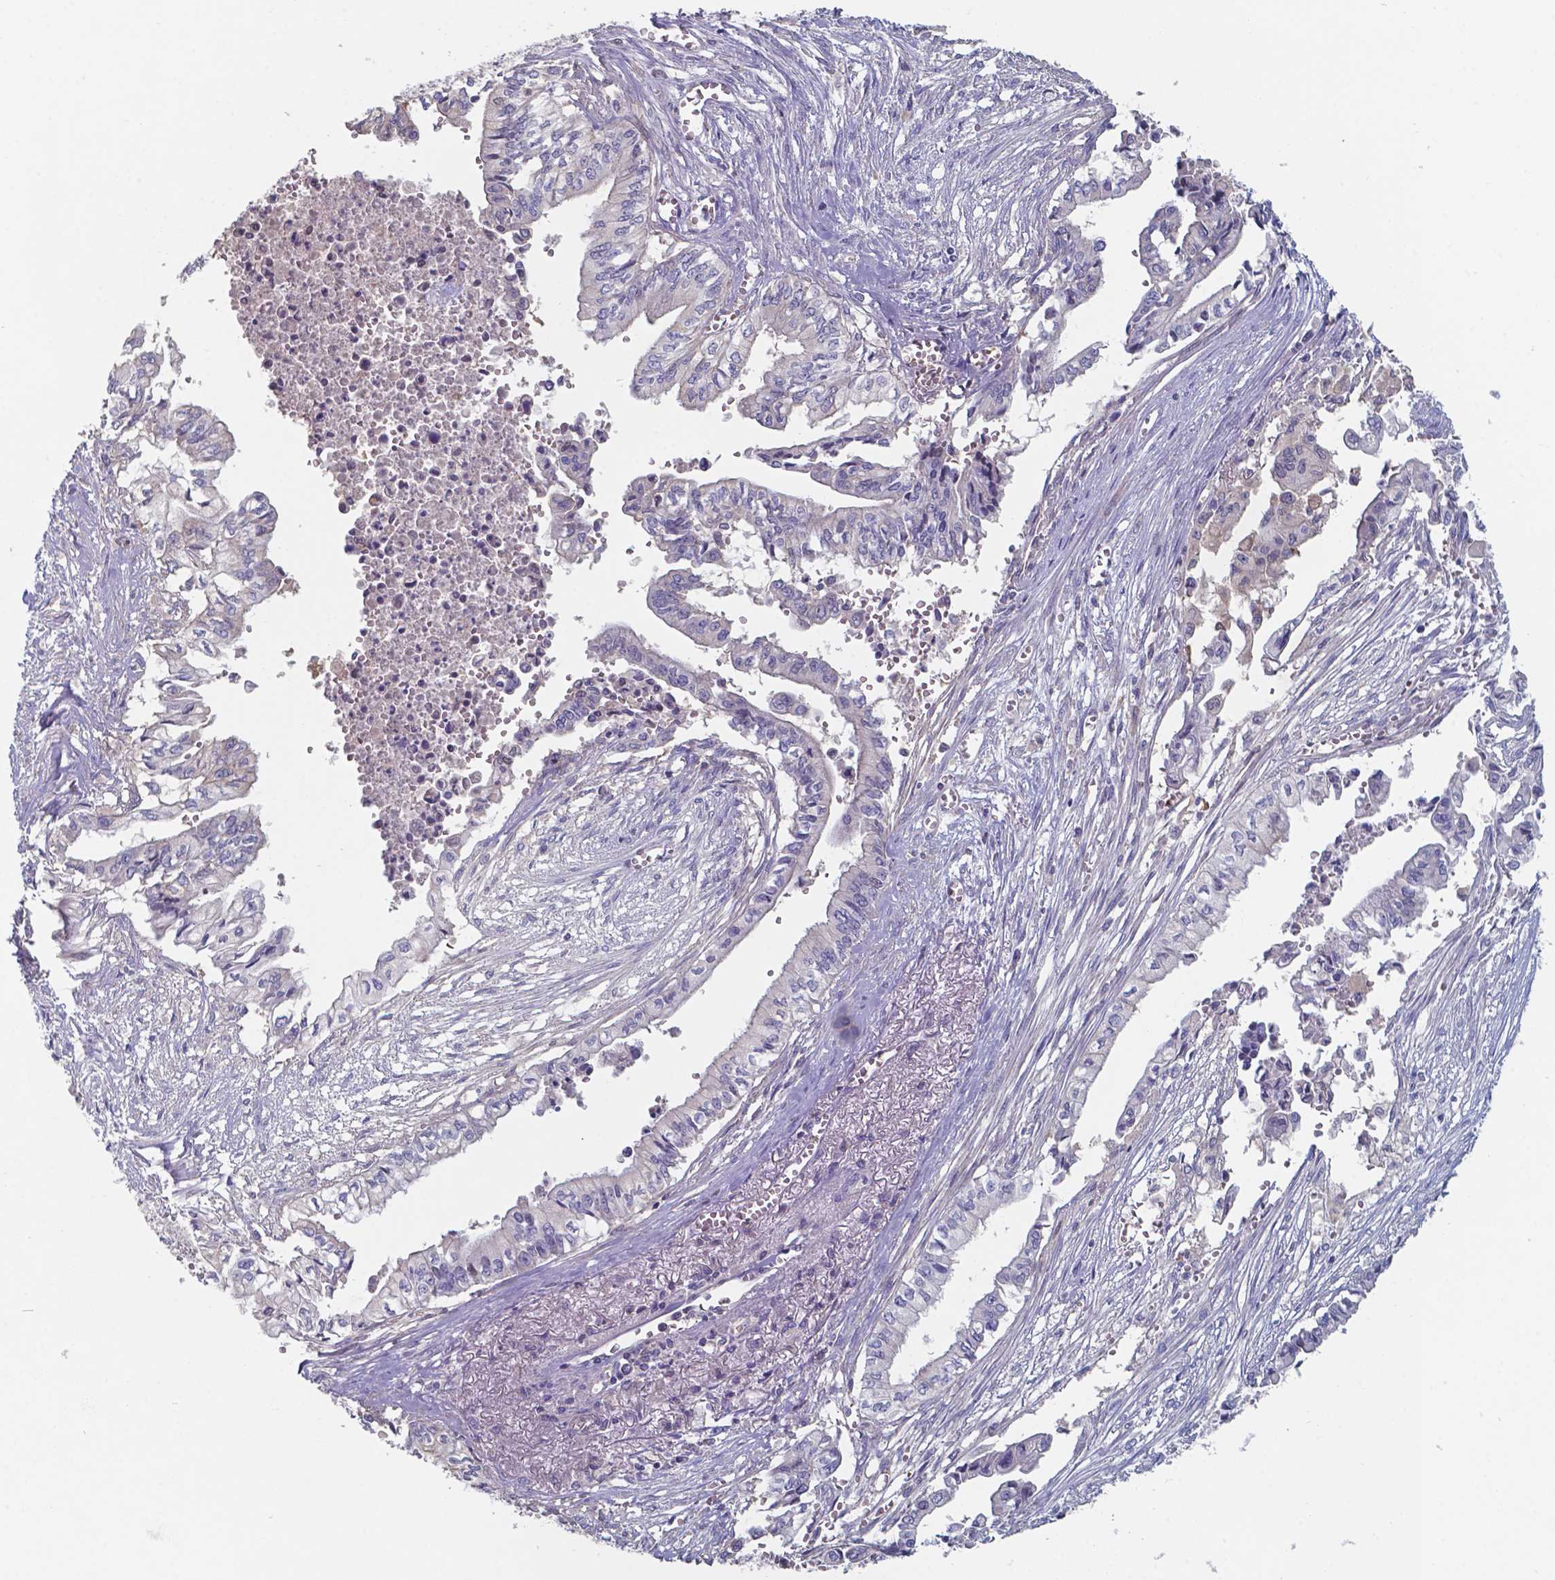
{"staining": {"intensity": "negative", "quantity": "none", "location": "none"}, "tissue": "pancreatic cancer", "cell_type": "Tumor cells", "image_type": "cancer", "snomed": [{"axis": "morphology", "description": "Adenocarcinoma, NOS"}, {"axis": "topography", "description": "Pancreas"}], "caption": "An IHC photomicrograph of pancreatic adenocarcinoma is shown. There is no staining in tumor cells of pancreatic adenocarcinoma.", "gene": "BTBD17", "patient": {"sex": "female", "age": 61}}